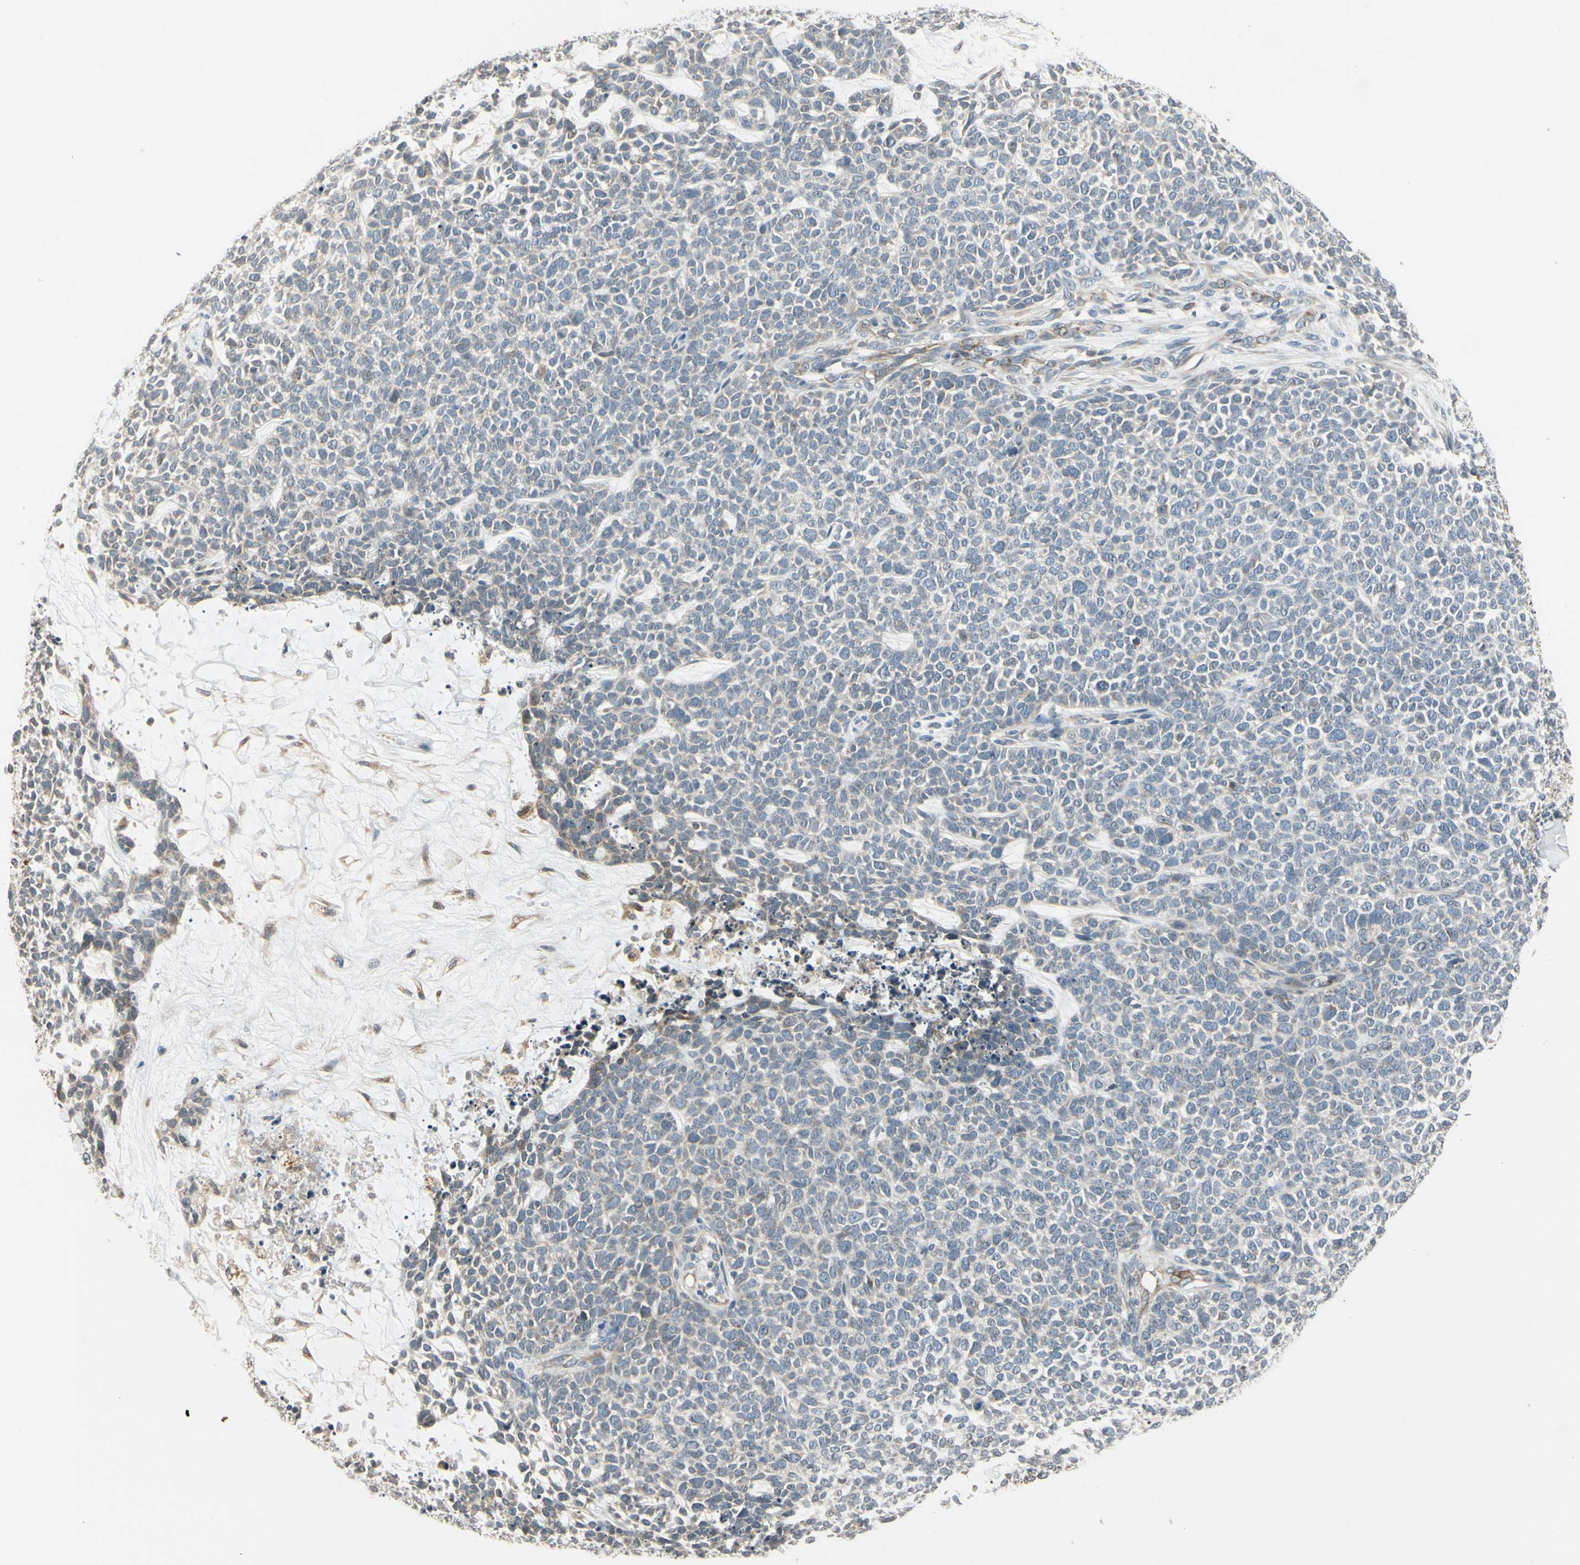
{"staining": {"intensity": "weak", "quantity": ">75%", "location": "cytoplasmic/membranous"}, "tissue": "skin cancer", "cell_type": "Tumor cells", "image_type": "cancer", "snomed": [{"axis": "morphology", "description": "Basal cell carcinoma"}, {"axis": "topography", "description": "Skin"}], "caption": "Skin basal cell carcinoma stained with a protein marker shows weak staining in tumor cells.", "gene": "ATP2C1", "patient": {"sex": "female", "age": 84}}